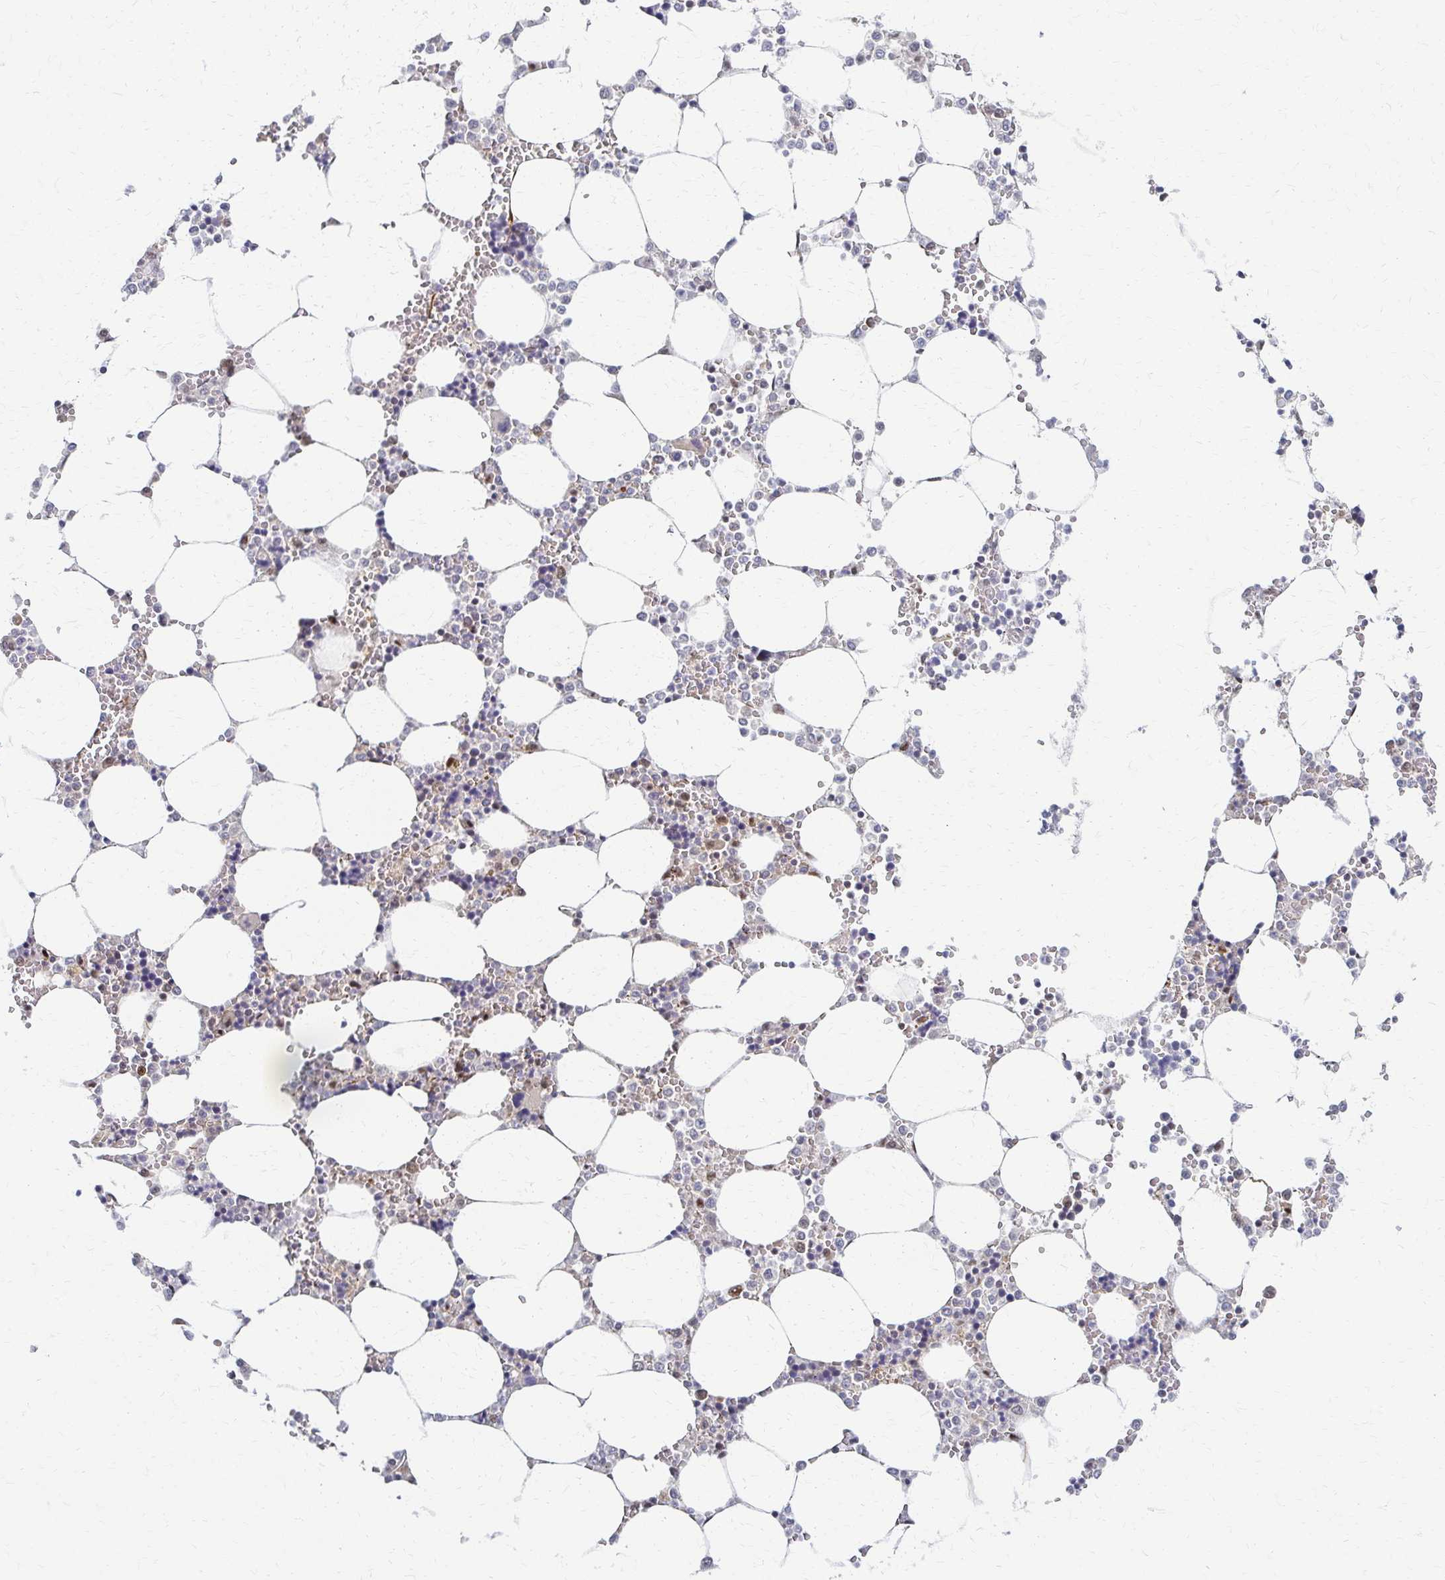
{"staining": {"intensity": "moderate", "quantity": "<25%", "location": "nuclear"}, "tissue": "bone marrow", "cell_type": "Hematopoietic cells", "image_type": "normal", "snomed": [{"axis": "morphology", "description": "Normal tissue, NOS"}, {"axis": "topography", "description": "Bone marrow"}], "caption": "Immunohistochemical staining of normal bone marrow exhibits moderate nuclear protein expression in about <25% of hematopoietic cells.", "gene": "PSMD7", "patient": {"sex": "male", "age": 64}}